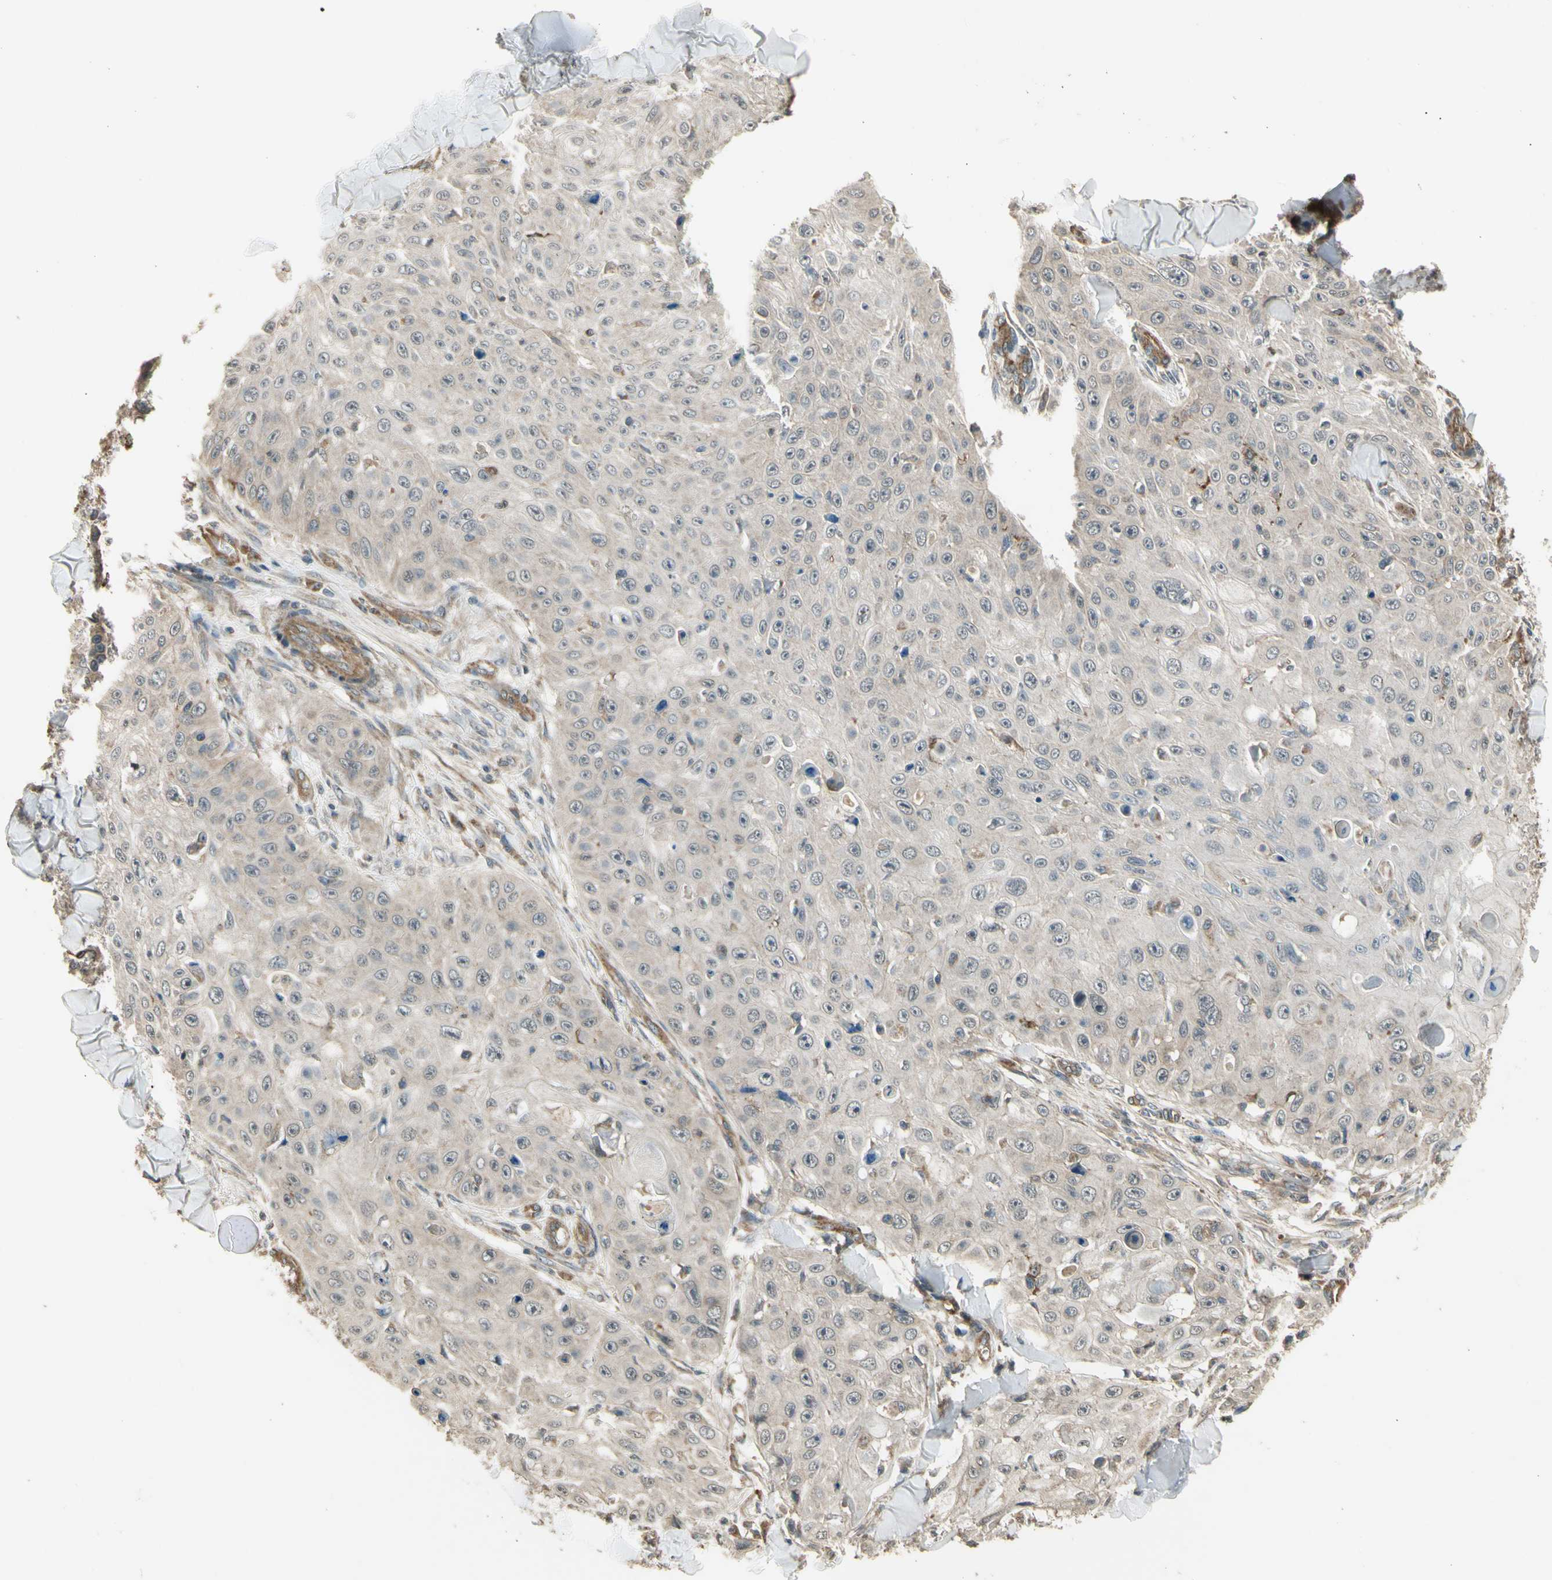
{"staining": {"intensity": "weak", "quantity": "<25%", "location": "cytoplasmic/membranous"}, "tissue": "skin cancer", "cell_type": "Tumor cells", "image_type": "cancer", "snomed": [{"axis": "morphology", "description": "Squamous cell carcinoma, NOS"}, {"axis": "topography", "description": "Skin"}], "caption": "Immunohistochemical staining of human skin cancer (squamous cell carcinoma) exhibits no significant staining in tumor cells. The staining was performed using DAB (3,3'-diaminobenzidine) to visualize the protein expression in brown, while the nuclei were stained in blue with hematoxylin (Magnification: 20x).", "gene": "EFNB2", "patient": {"sex": "male", "age": 86}}